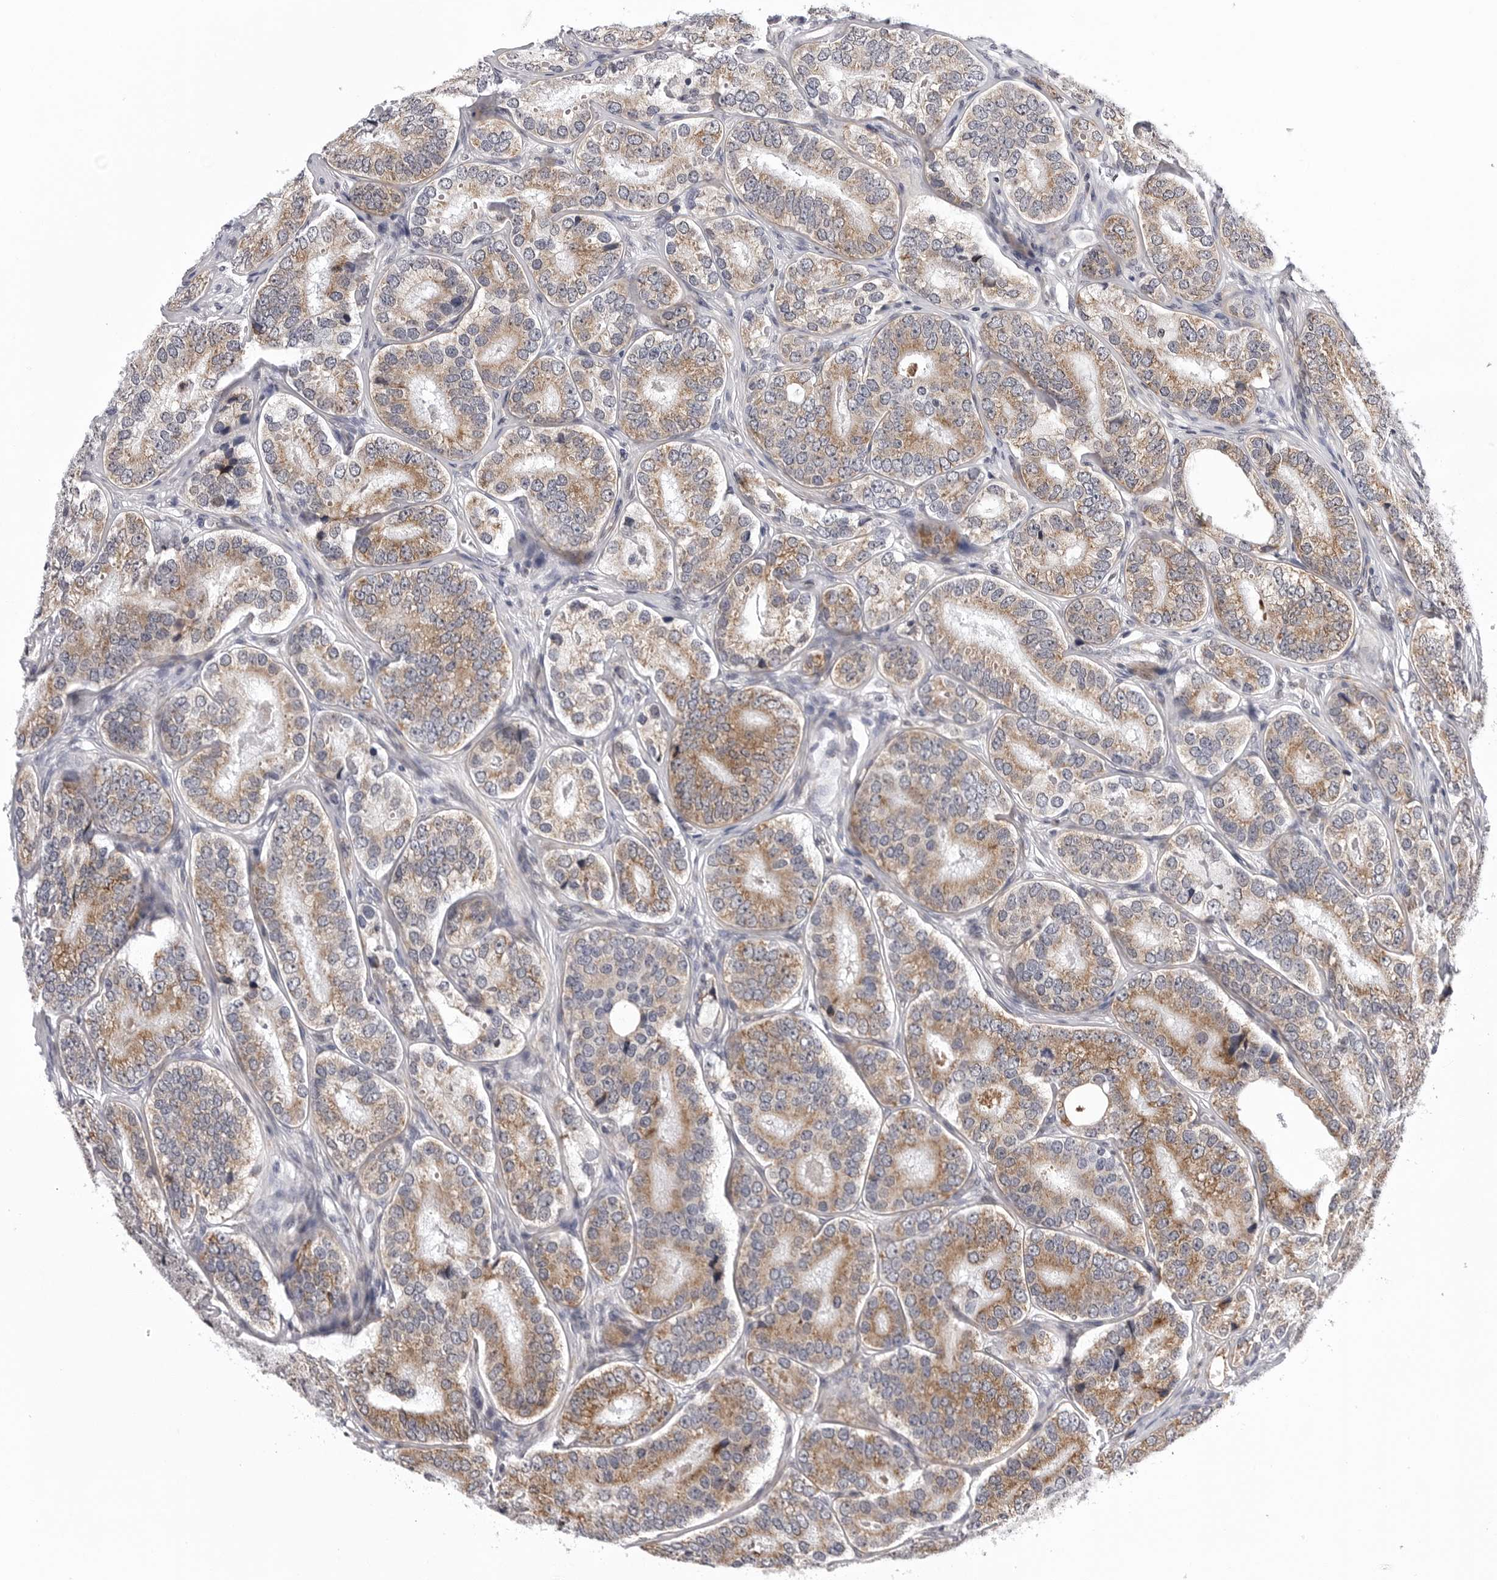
{"staining": {"intensity": "moderate", "quantity": ">75%", "location": "cytoplasmic/membranous"}, "tissue": "prostate cancer", "cell_type": "Tumor cells", "image_type": "cancer", "snomed": [{"axis": "morphology", "description": "Adenocarcinoma, High grade"}, {"axis": "topography", "description": "Prostate"}], "caption": "DAB immunohistochemical staining of prostate adenocarcinoma (high-grade) shows moderate cytoplasmic/membranous protein expression in about >75% of tumor cells.", "gene": "CDK20", "patient": {"sex": "male", "age": 56}}